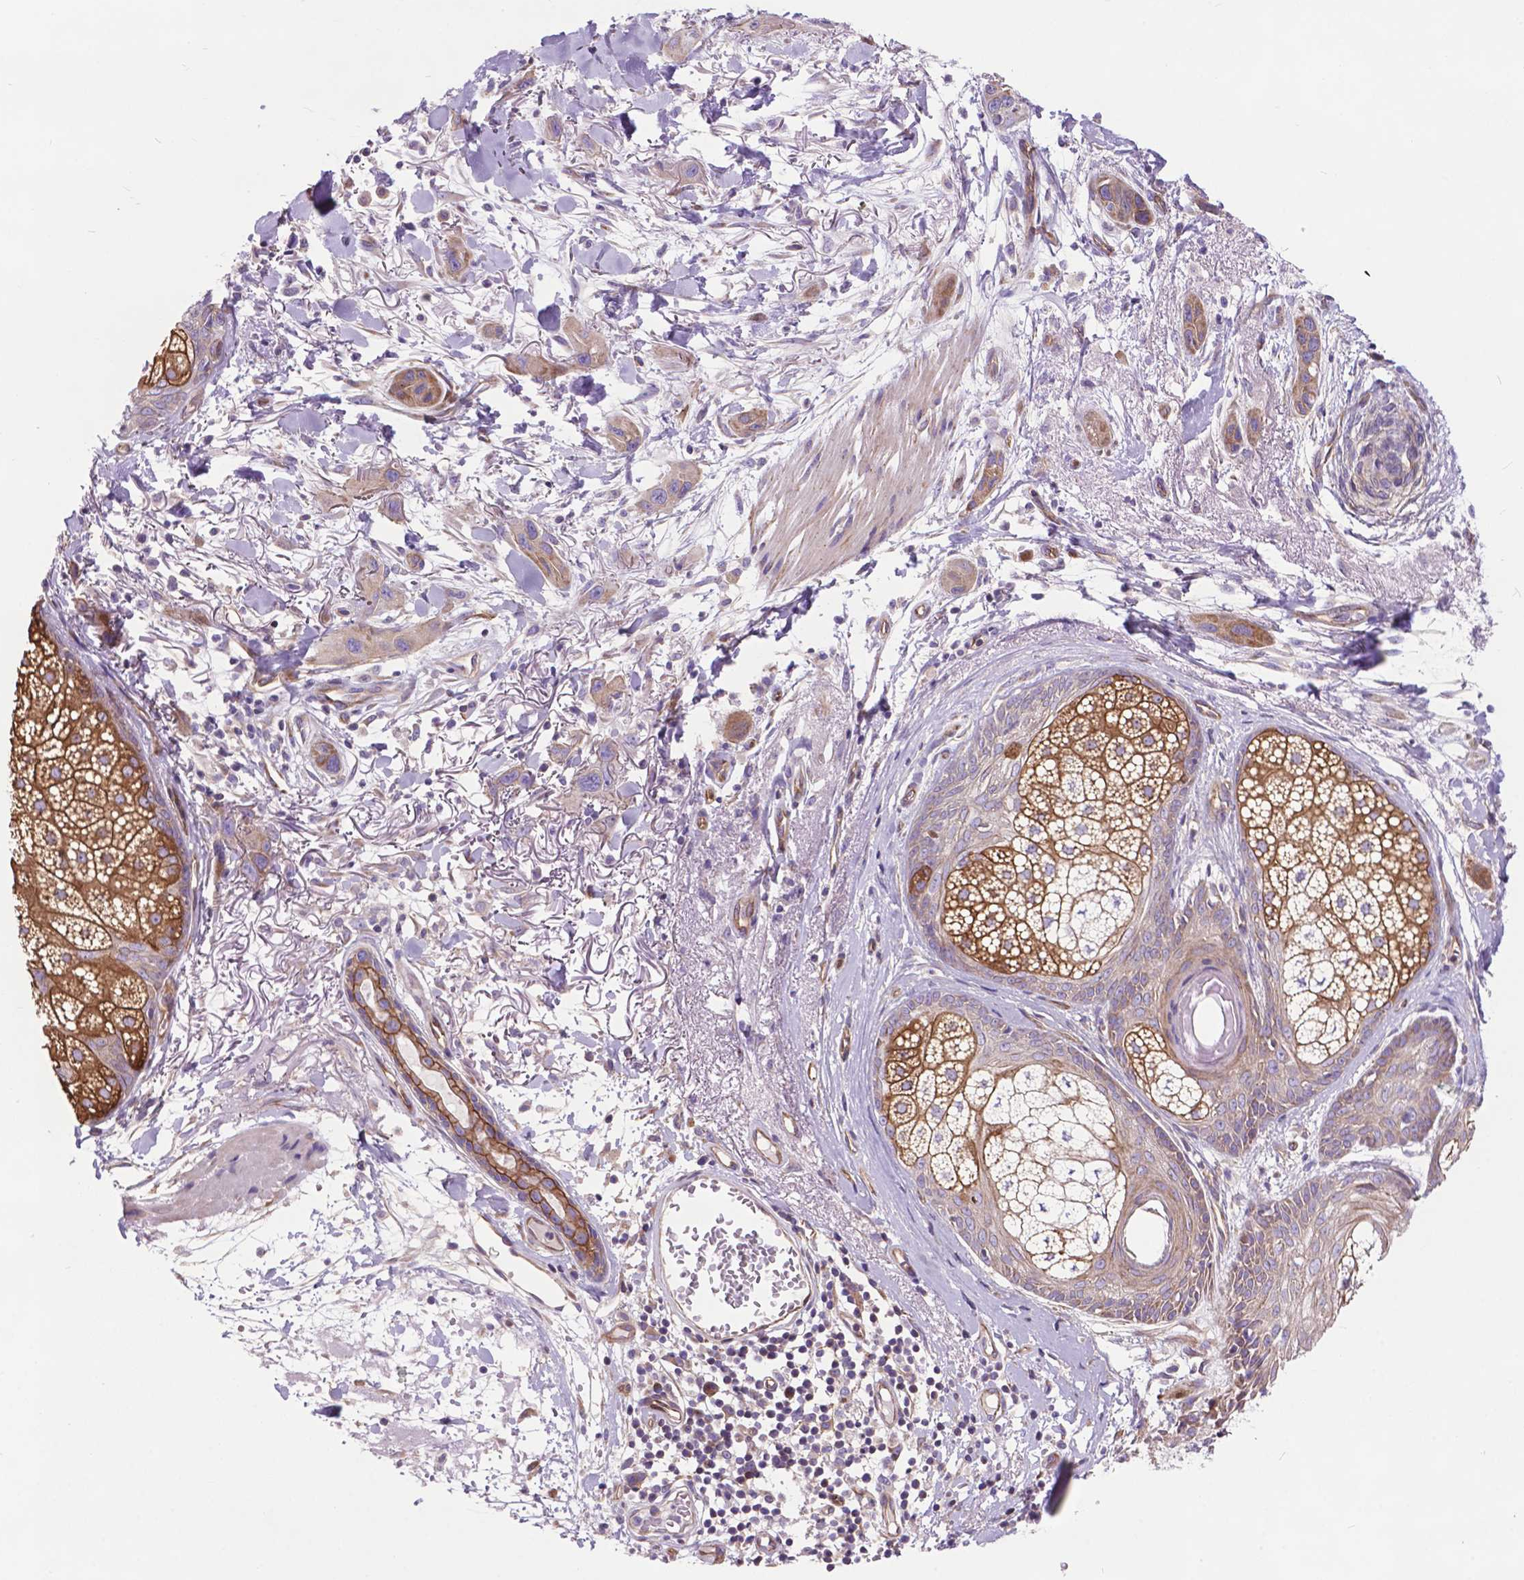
{"staining": {"intensity": "weak", "quantity": "25%-75%", "location": "cytoplasmic/membranous"}, "tissue": "skin cancer", "cell_type": "Tumor cells", "image_type": "cancer", "snomed": [{"axis": "morphology", "description": "Squamous cell carcinoma, NOS"}, {"axis": "topography", "description": "Skin"}], "caption": "IHC staining of squamous cell carcinoma (skin), which displays low levels of weak cytoplasmic/membranous positivity in approximately 25%-75% of tumor cells indicating weak cytoplasmic/membranous protein staining. The staining was performed using DAB (3,3'-diaminobenzidine) (brown) for protein detection and nuclei were counterstained in hematoxylin (blue).", "gene": "FLT4", "patient": {"sex": "male", "age": 79}}